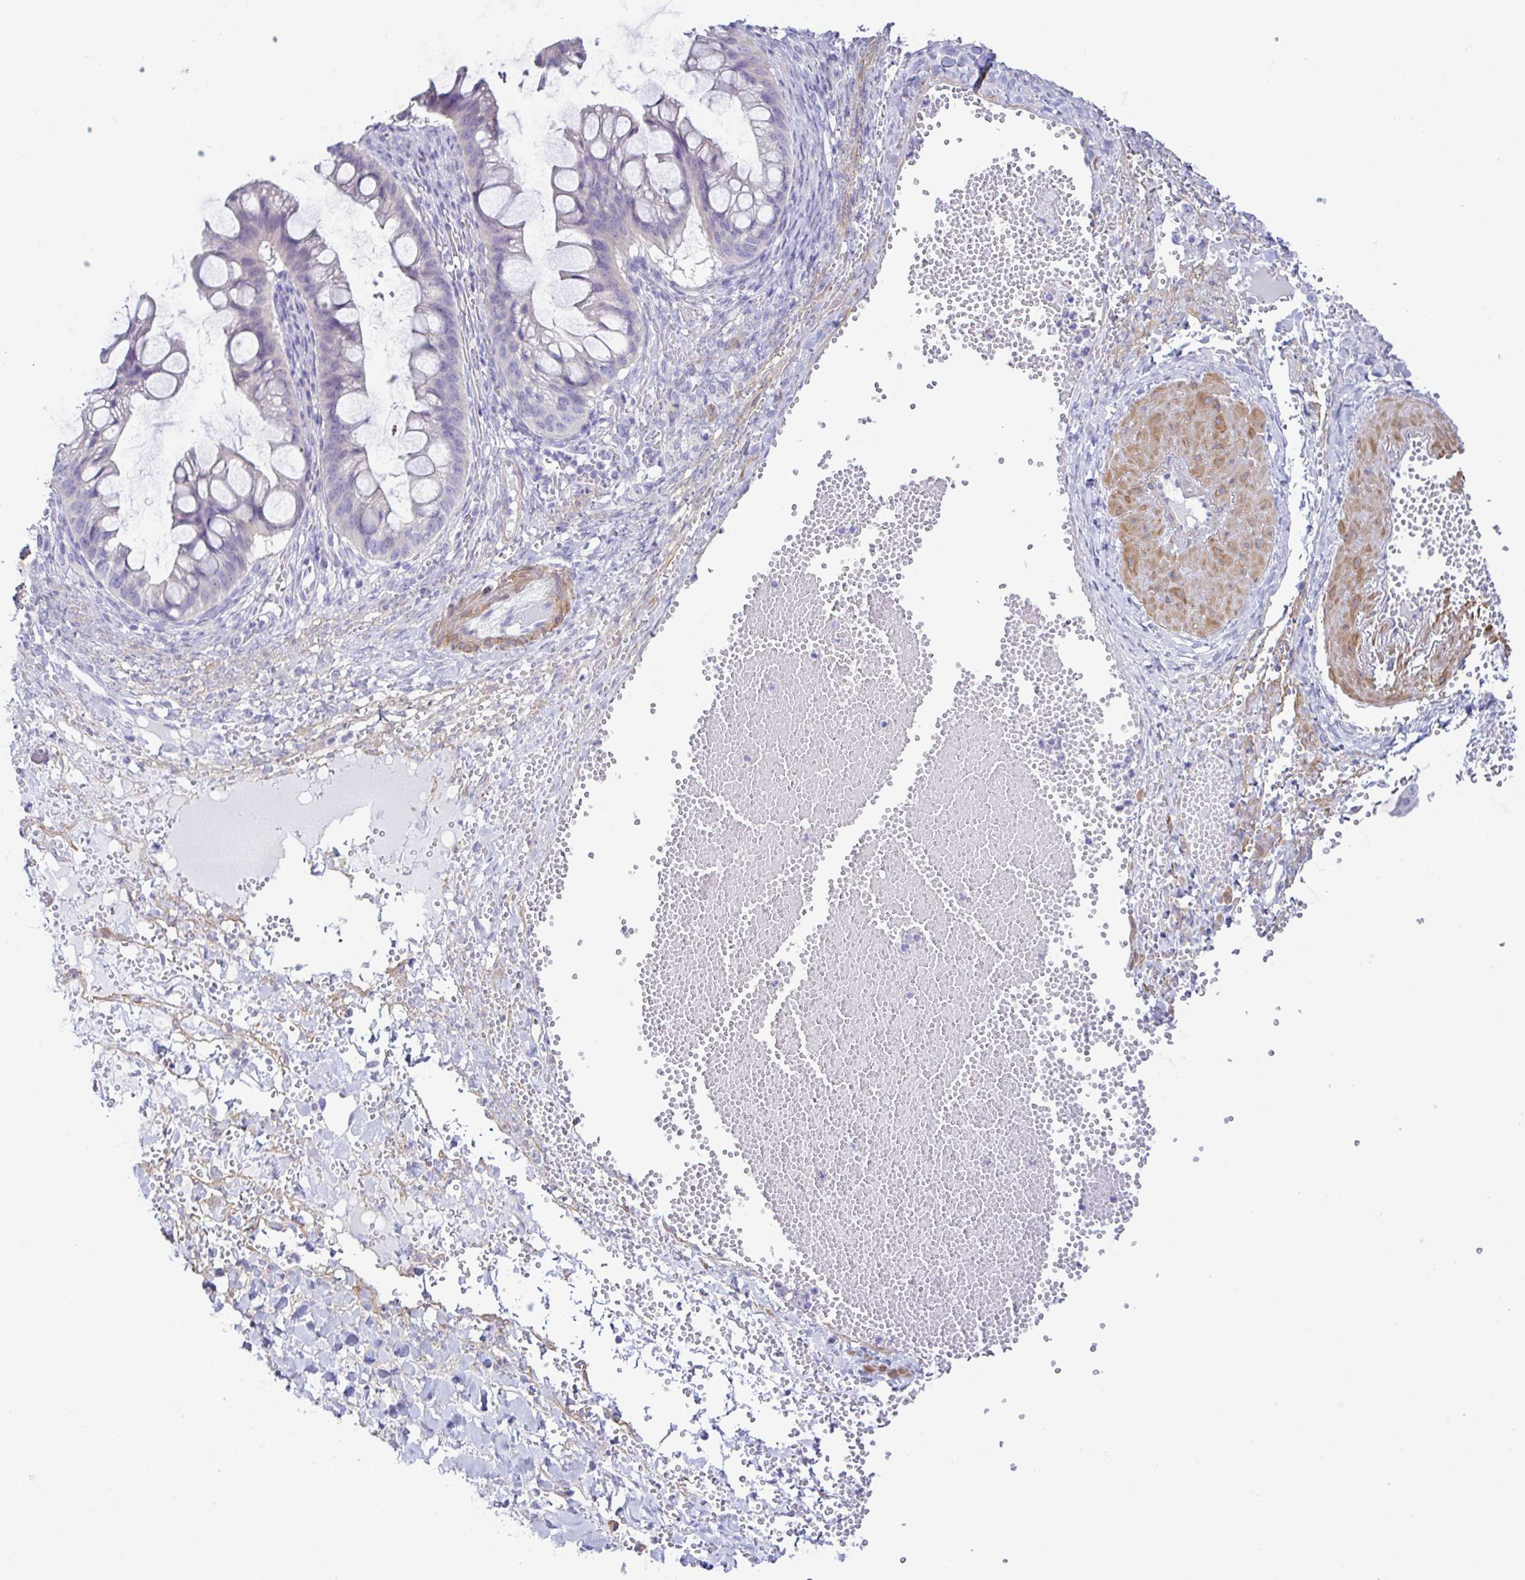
{"staining": {"intensity": "negative", "quantity": "none", "location": "none"}, "tissue": "ovarian cancer", "cell_type": "Tumor cells", "image_type": "cancer", "snomed": [{"axis": "morphology", "description": "Cystadenocarcinoma, mucinous, NOS"}, {"axis": "topography", "description": "Ovary"}], "caption": "Immunohistochemistry micrograph of ovarian cancer stained for a protein (brown), which demonstrates no staining in tumor cells.", "gene": "MED11", "patient": {"sex": "female", "age": 73}}